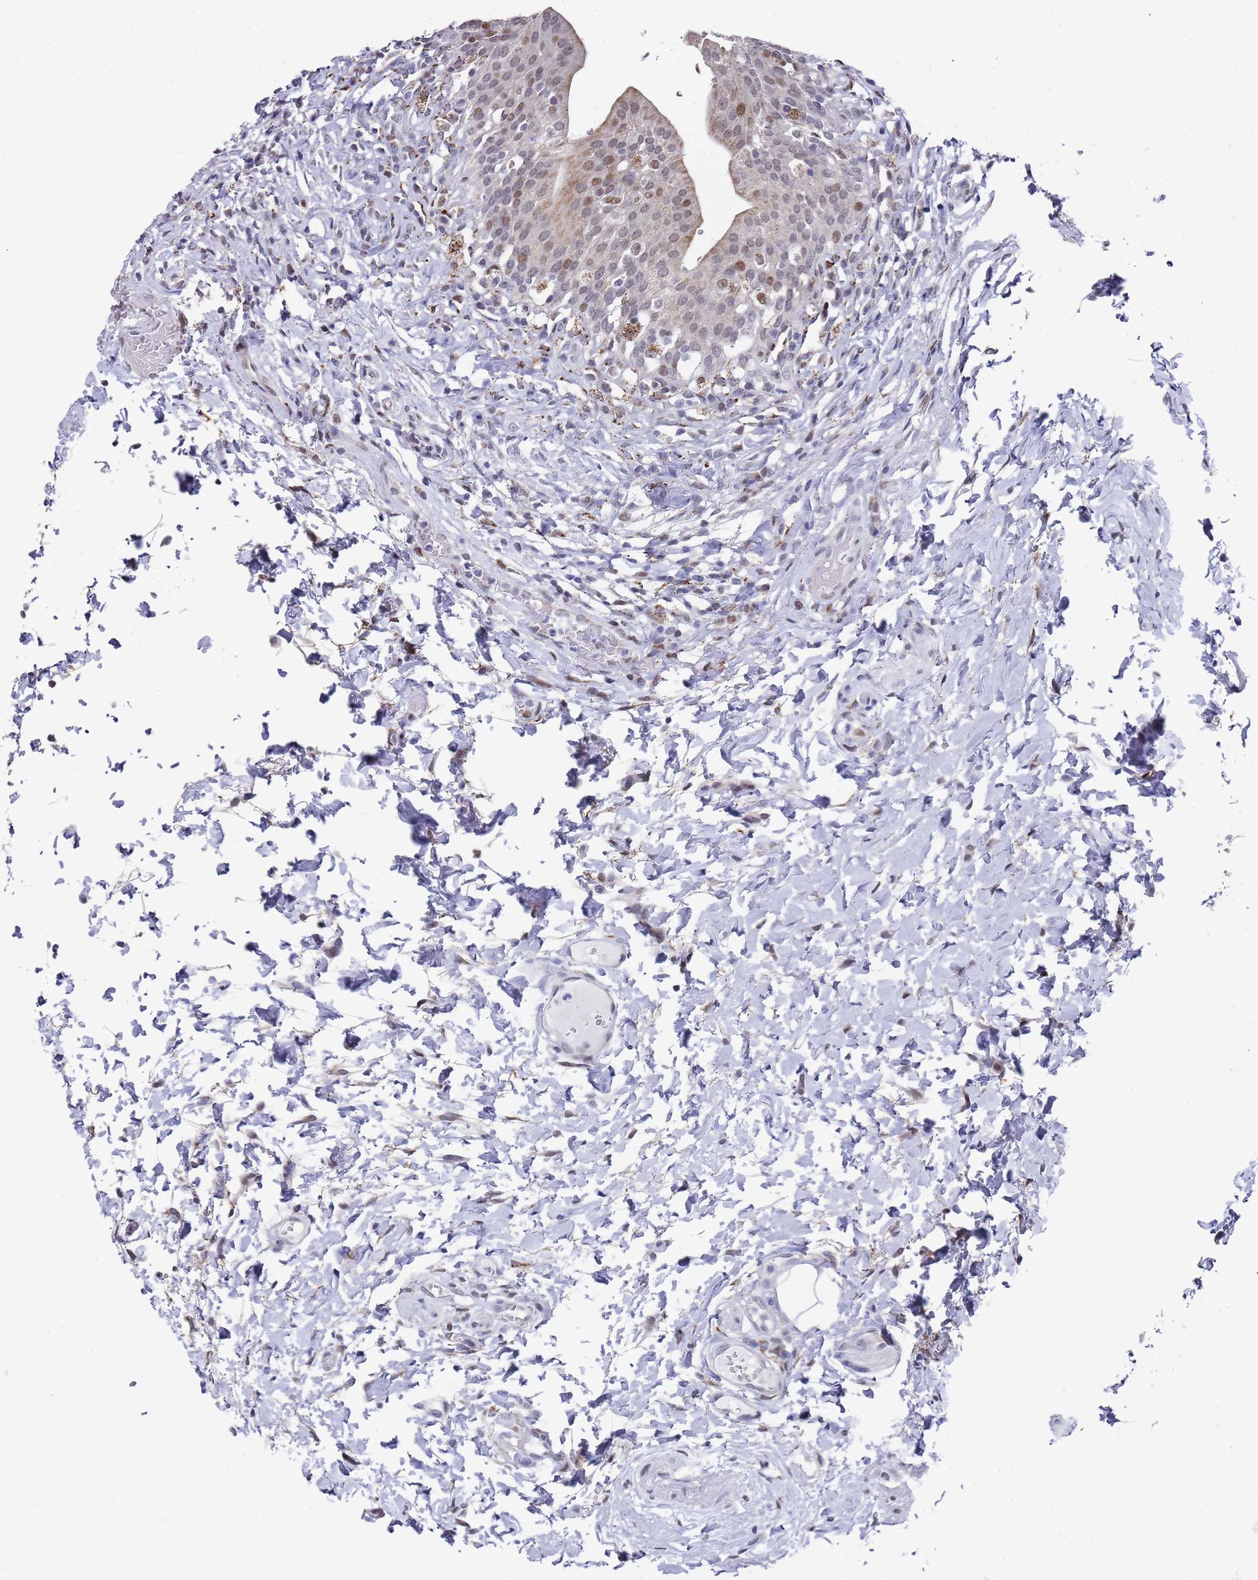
{"staining": {"intensity": "strong", "quantity": "25%-75%", "location": "nuclear"}, "tissue": "urinary bladder", "cell_type": "Urothelial cells", "image_type": "normal", "snomed": [{"axis": "morphology", "description": "Normal tissue, NOS"}, {"axis": "morphology", "description": "Inflammation, NOS"}, {"axis": "topography", "description": "Urinary bladder"}], "caption": "This image displays immunohistochemistry (IHC) staining of unremarkable human urinary bladder, with high strong nuclear positivity in about 25%-75% of urothelial cells.", "gene": "COPS6", "patient": {"sex": "male", "age": 64}}